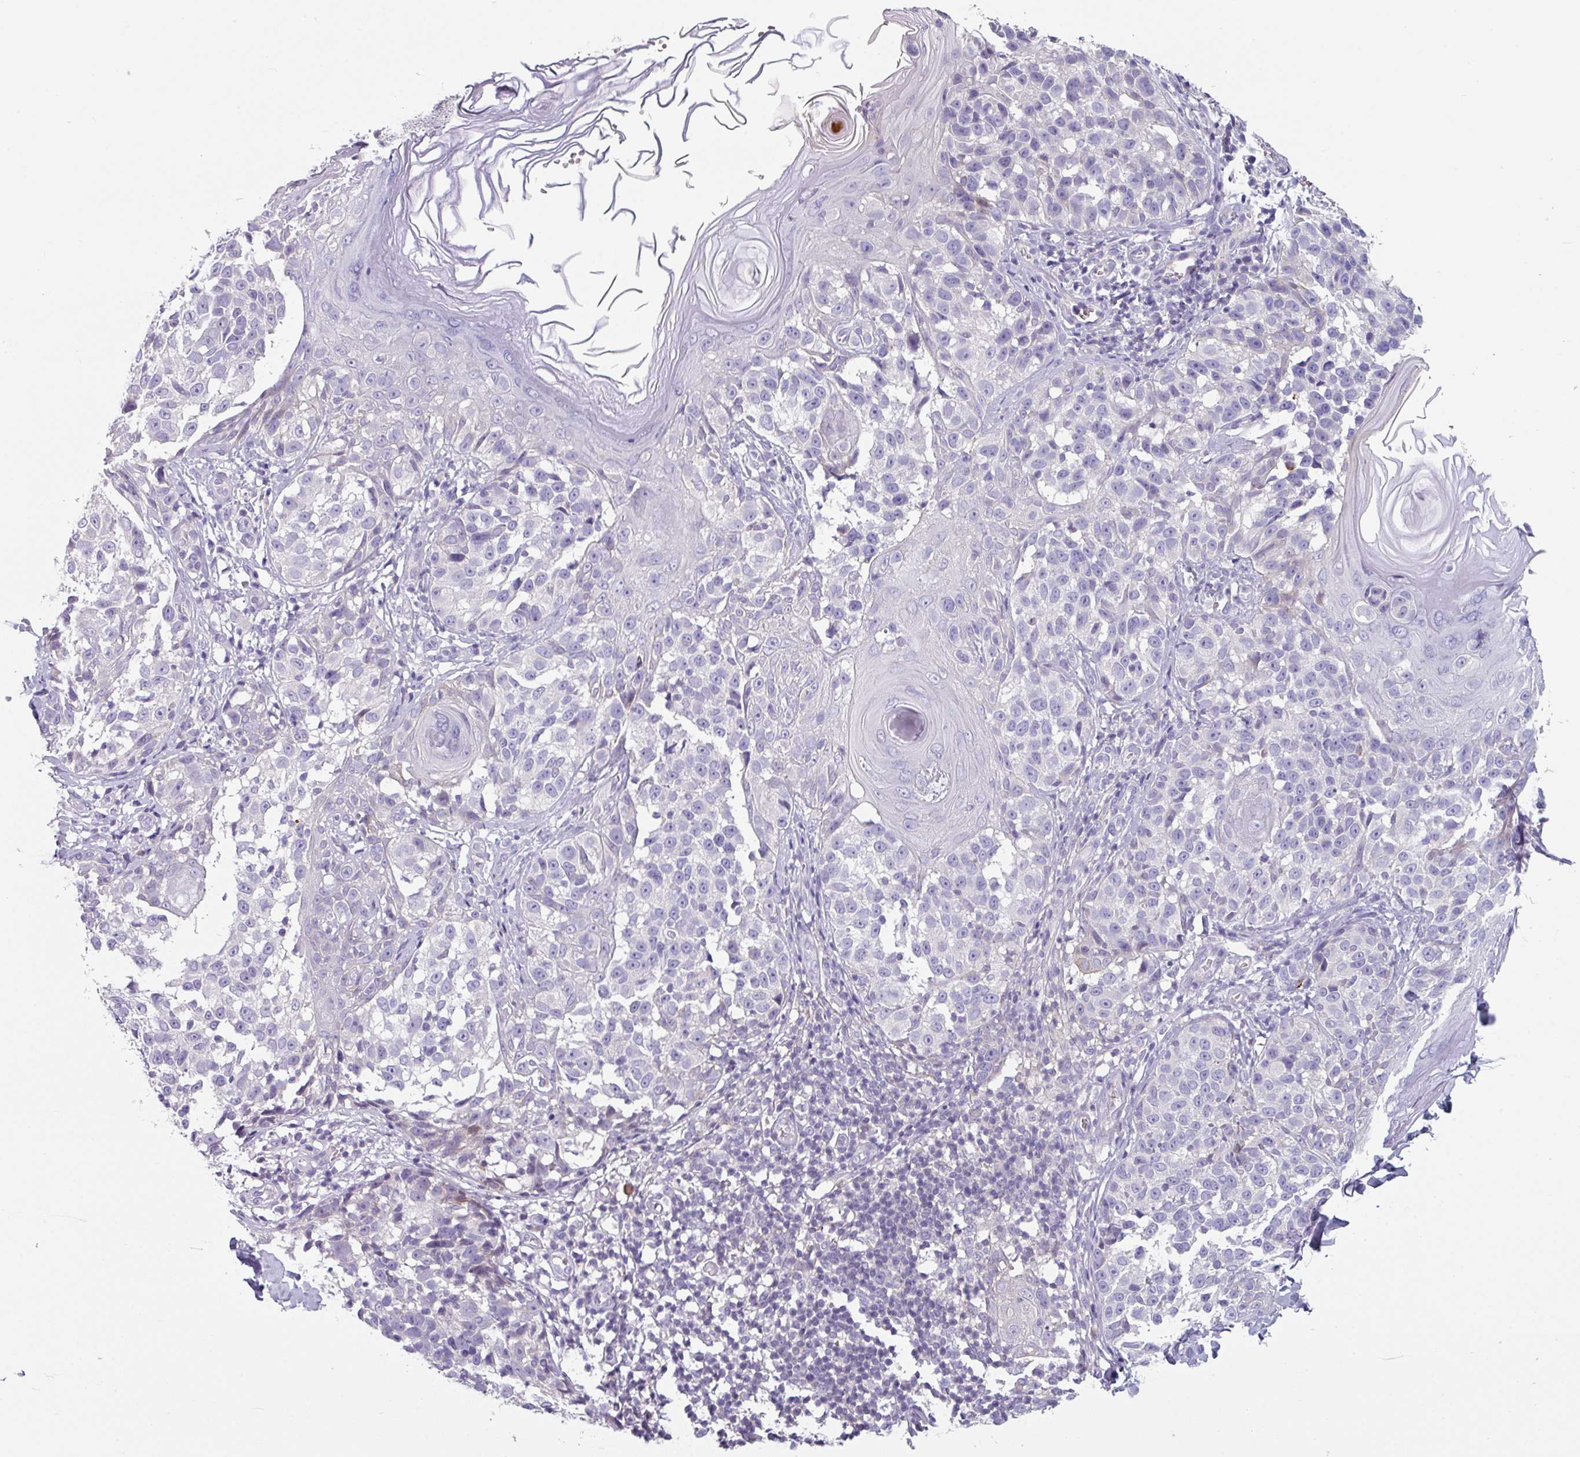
{"staining": {"intensity": "negative", "quantity": "none", "location": "none"}, "tissue": "melanoma", "cell_type": "Tumor cells", "image_type": "cancer", "snomed": [{"axis": "morphology", "description": "Malignant melanoma, NOS"}, {"axis": "topography", "description": "Skin"}], "caption": "Immunohistochemistry micrograph of neoplastic tissue: human melanoma stained with DAB reveals no significant protein staining in tumor cells. Brightfield microscopy of IHC stained with DAB (3,3'-diaminobenzidine) (brown) and hematoxylin (blue), captured at high magnification.", "gene": "TMEM132A", "patient": {"sex": "male", "age": 73}}